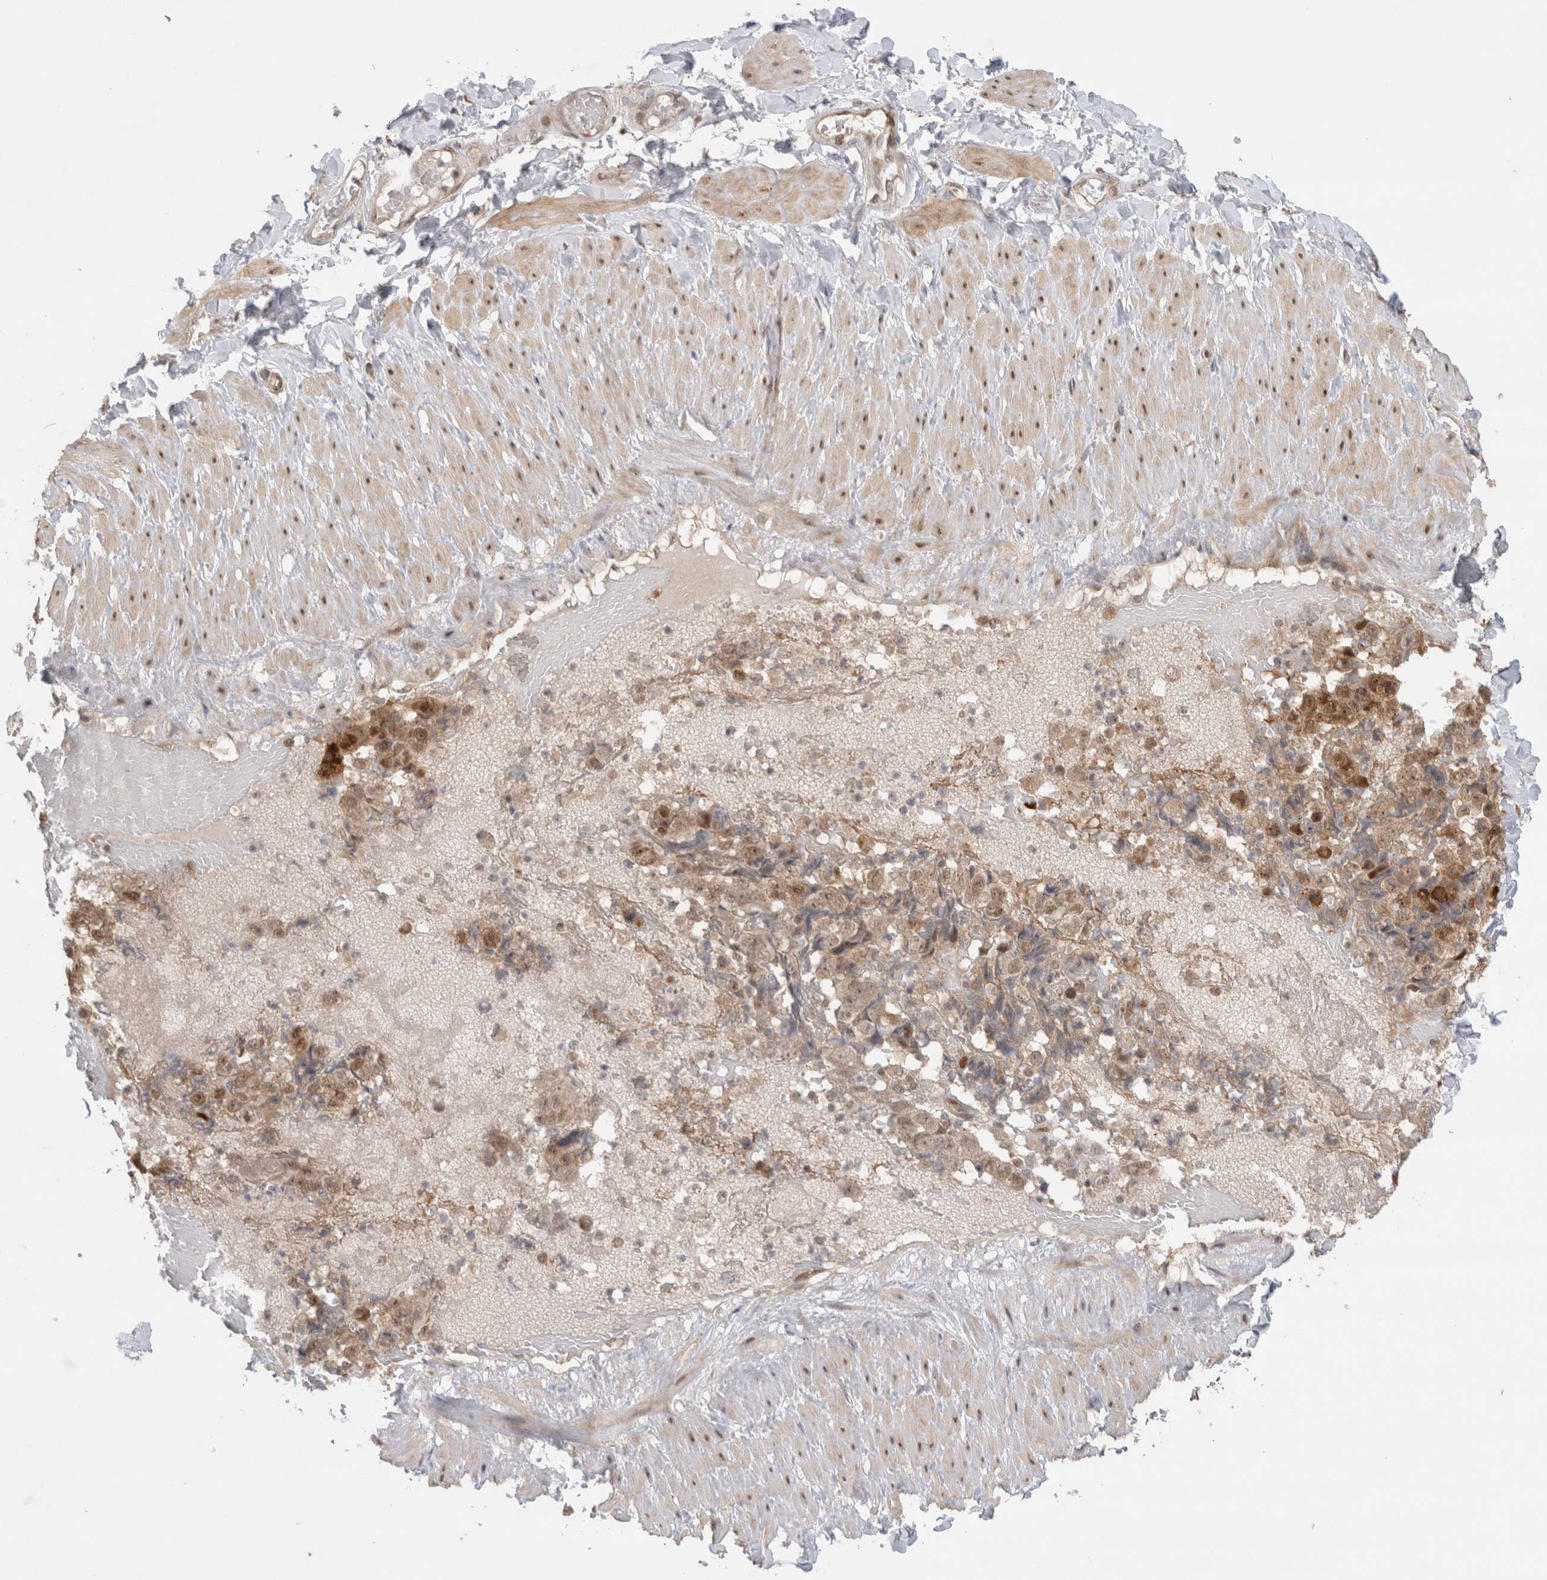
{"staining": {"intensity": "moderate", "quantity": "25%-75%", "location": "cytoplasmic/membranous"}, "tissue": "soft tissue", "cell_type": "Fibroblasts", "image_type": "normal", "snomed": [{"axis": "morphology", "description": "Normal tissue, NOS"}, {"axis": "topography", "description": "Adipose tissue"}, {"axis": "topography", "description": "Vascular tissue"}, {"axis": "topography", "description": "Peripheral nerve tissue"}], "caption": "Fibroblasts reveal moderate cytoplasmic/membranous expression in approximately 25%-75% of cells in benign soft tissue. Nuclei are stained in blue.", "gene": "SLC29A1", "patient": {"sex": "male", "age": 25}}